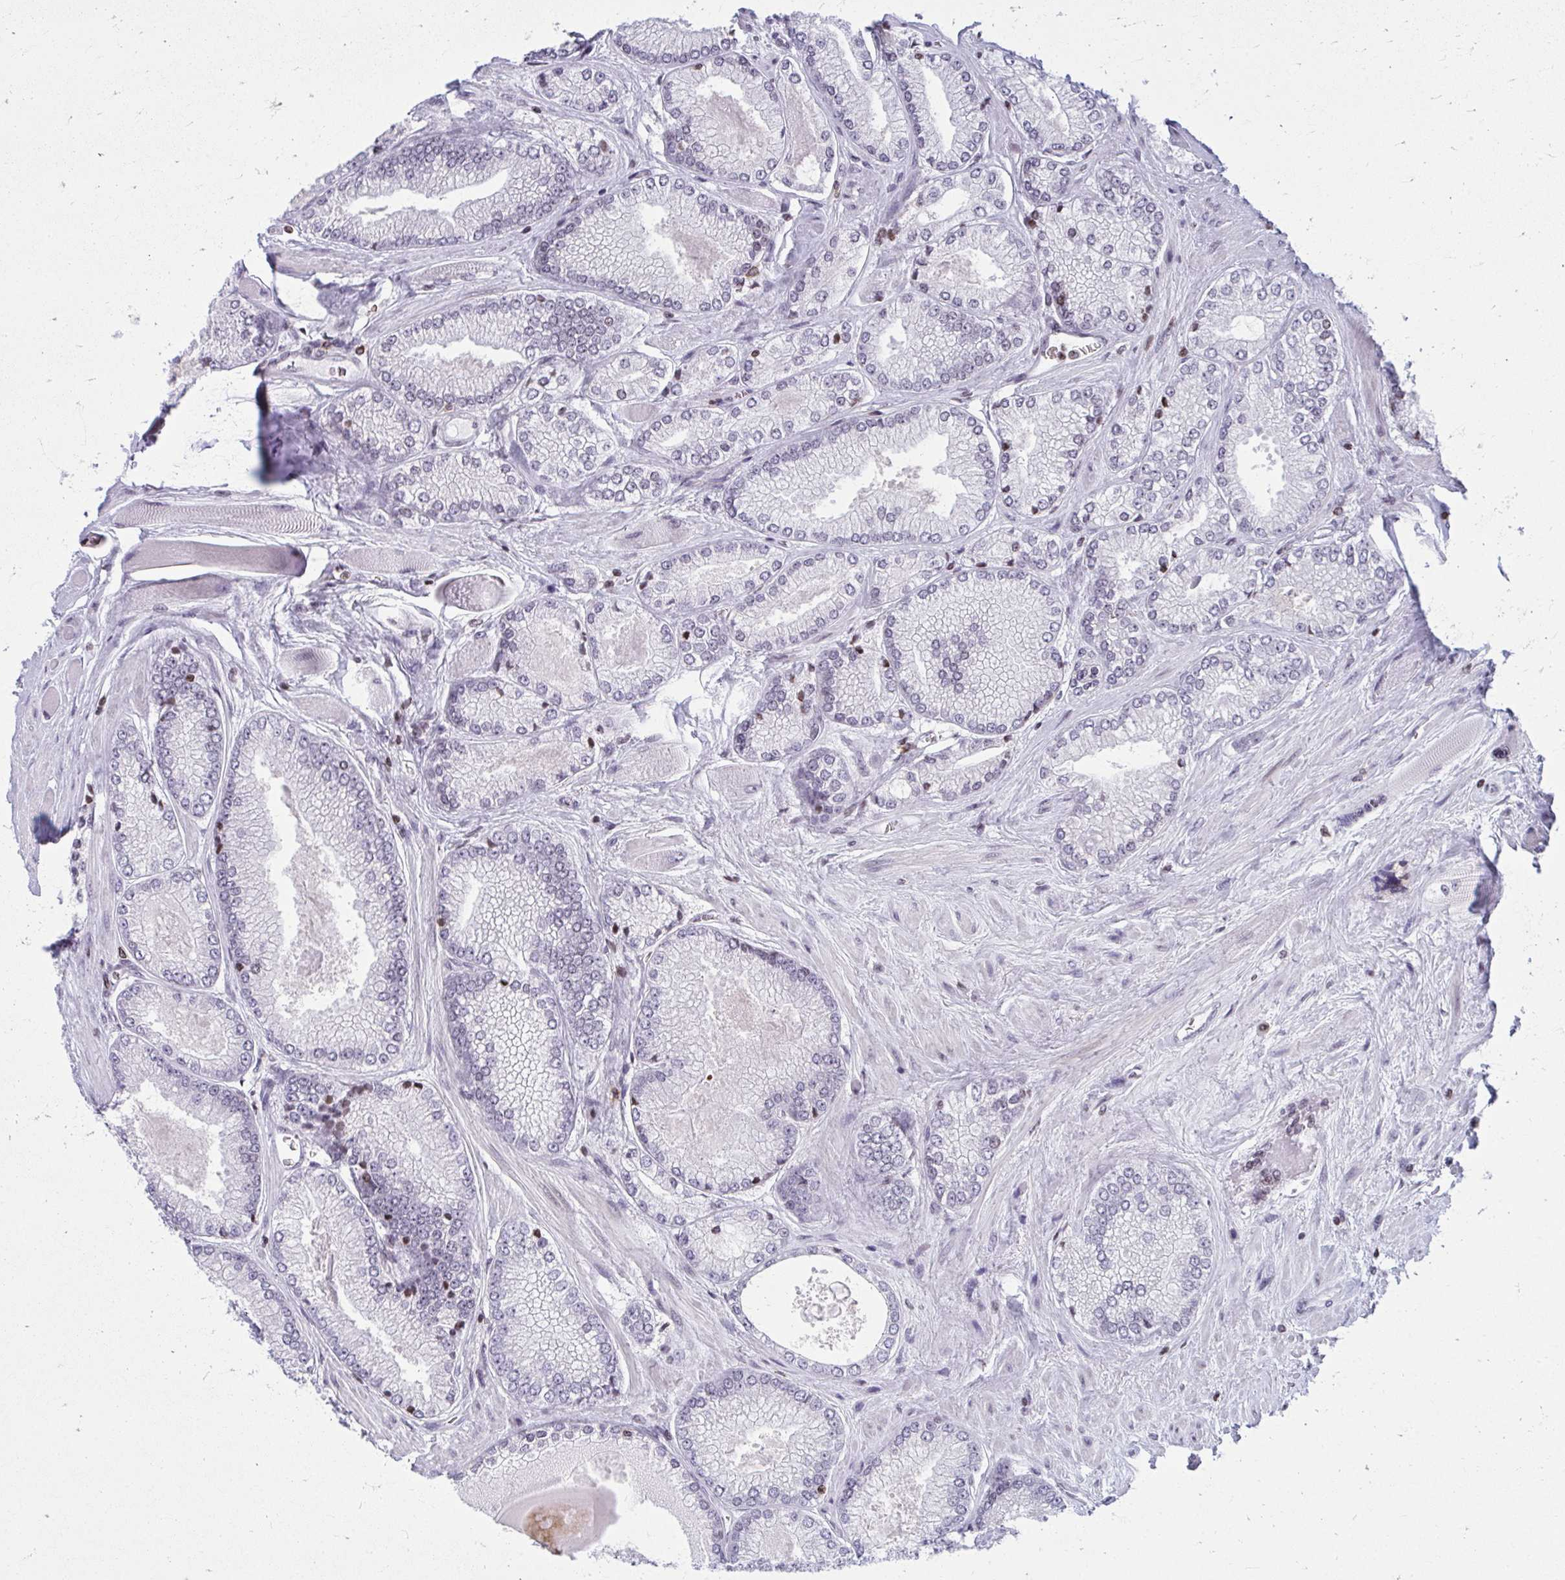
{"staining": {"intensity": "moderate", "quantity": "<25%", "location": "nuclear"}, "tissue": "prostate cancer", "cell_type": "Tumor cells", "image_type": "cancer", "snomed": [{"axis": "morphology", "description": "Adenocarcinoma, Low grade"}, {"axis": "topography", "description": "Prostate"}], "caption": "This image exhibits IHC staining of adenocarcinoma (low-grade) (prostate), with low moderate nuclear expression in approximately <25% of tumor cells.", "gene": "AP5M1", "patient": {"sex": "male", "age": 67}}